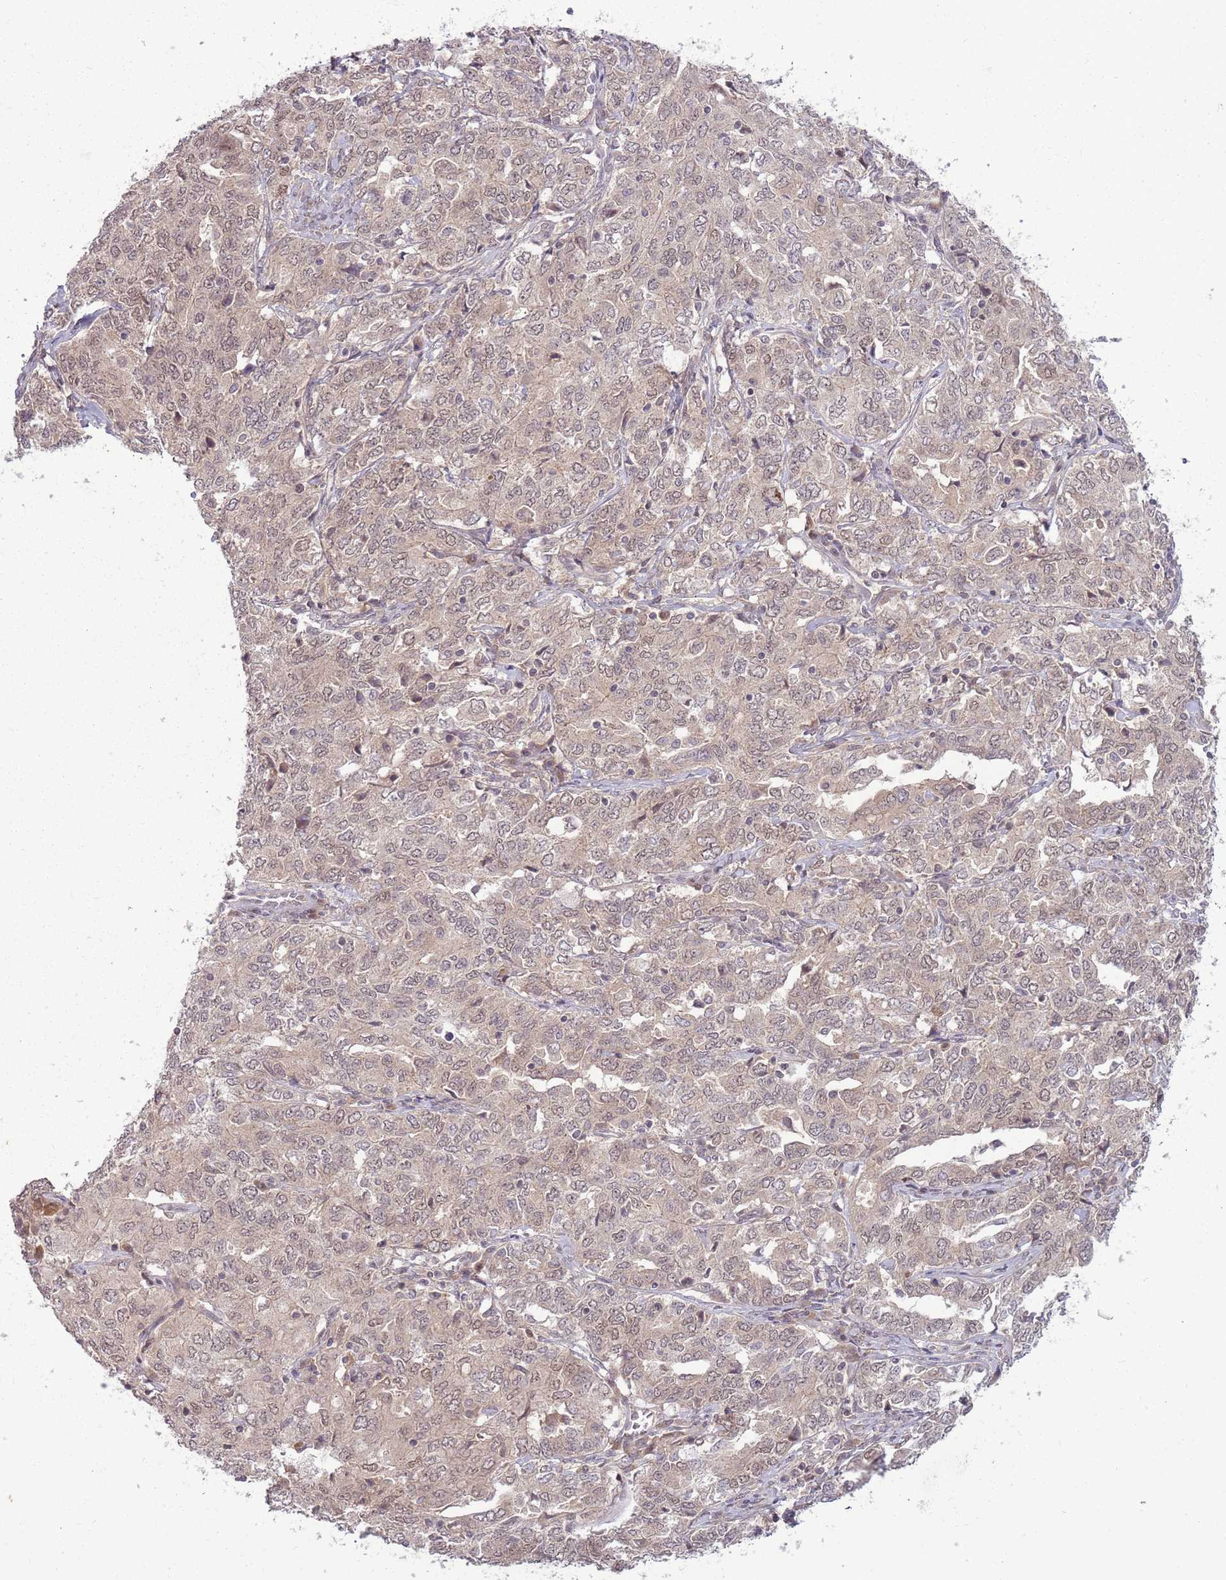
{"staining": {"intensity": "weak", "quantity": ">75%", "location": "nuclear"}, "tissue": "ovarian cancer", "cell_type": "Tumor cells", "image_type": "cancer", "snomed": [{"axis": "morphology", "description": "Carcinoma, endometroid"}, {"axis": "topography", "description": "Ovary"}], "caption": "Immunohistochemical staining of human ovarian cancer (endometroid carcinoma) exhibits low levels of weak nuclear protein staining in about >75% of tumor cells. Using DAB (3,3'-diaminobenzidine) (brown) and hematoxylin (blue) stains, captured at high magnification using brightfield microscopy.", "gene": "ADAMTS3", "patient": {"sex": "female", "age": 62}}